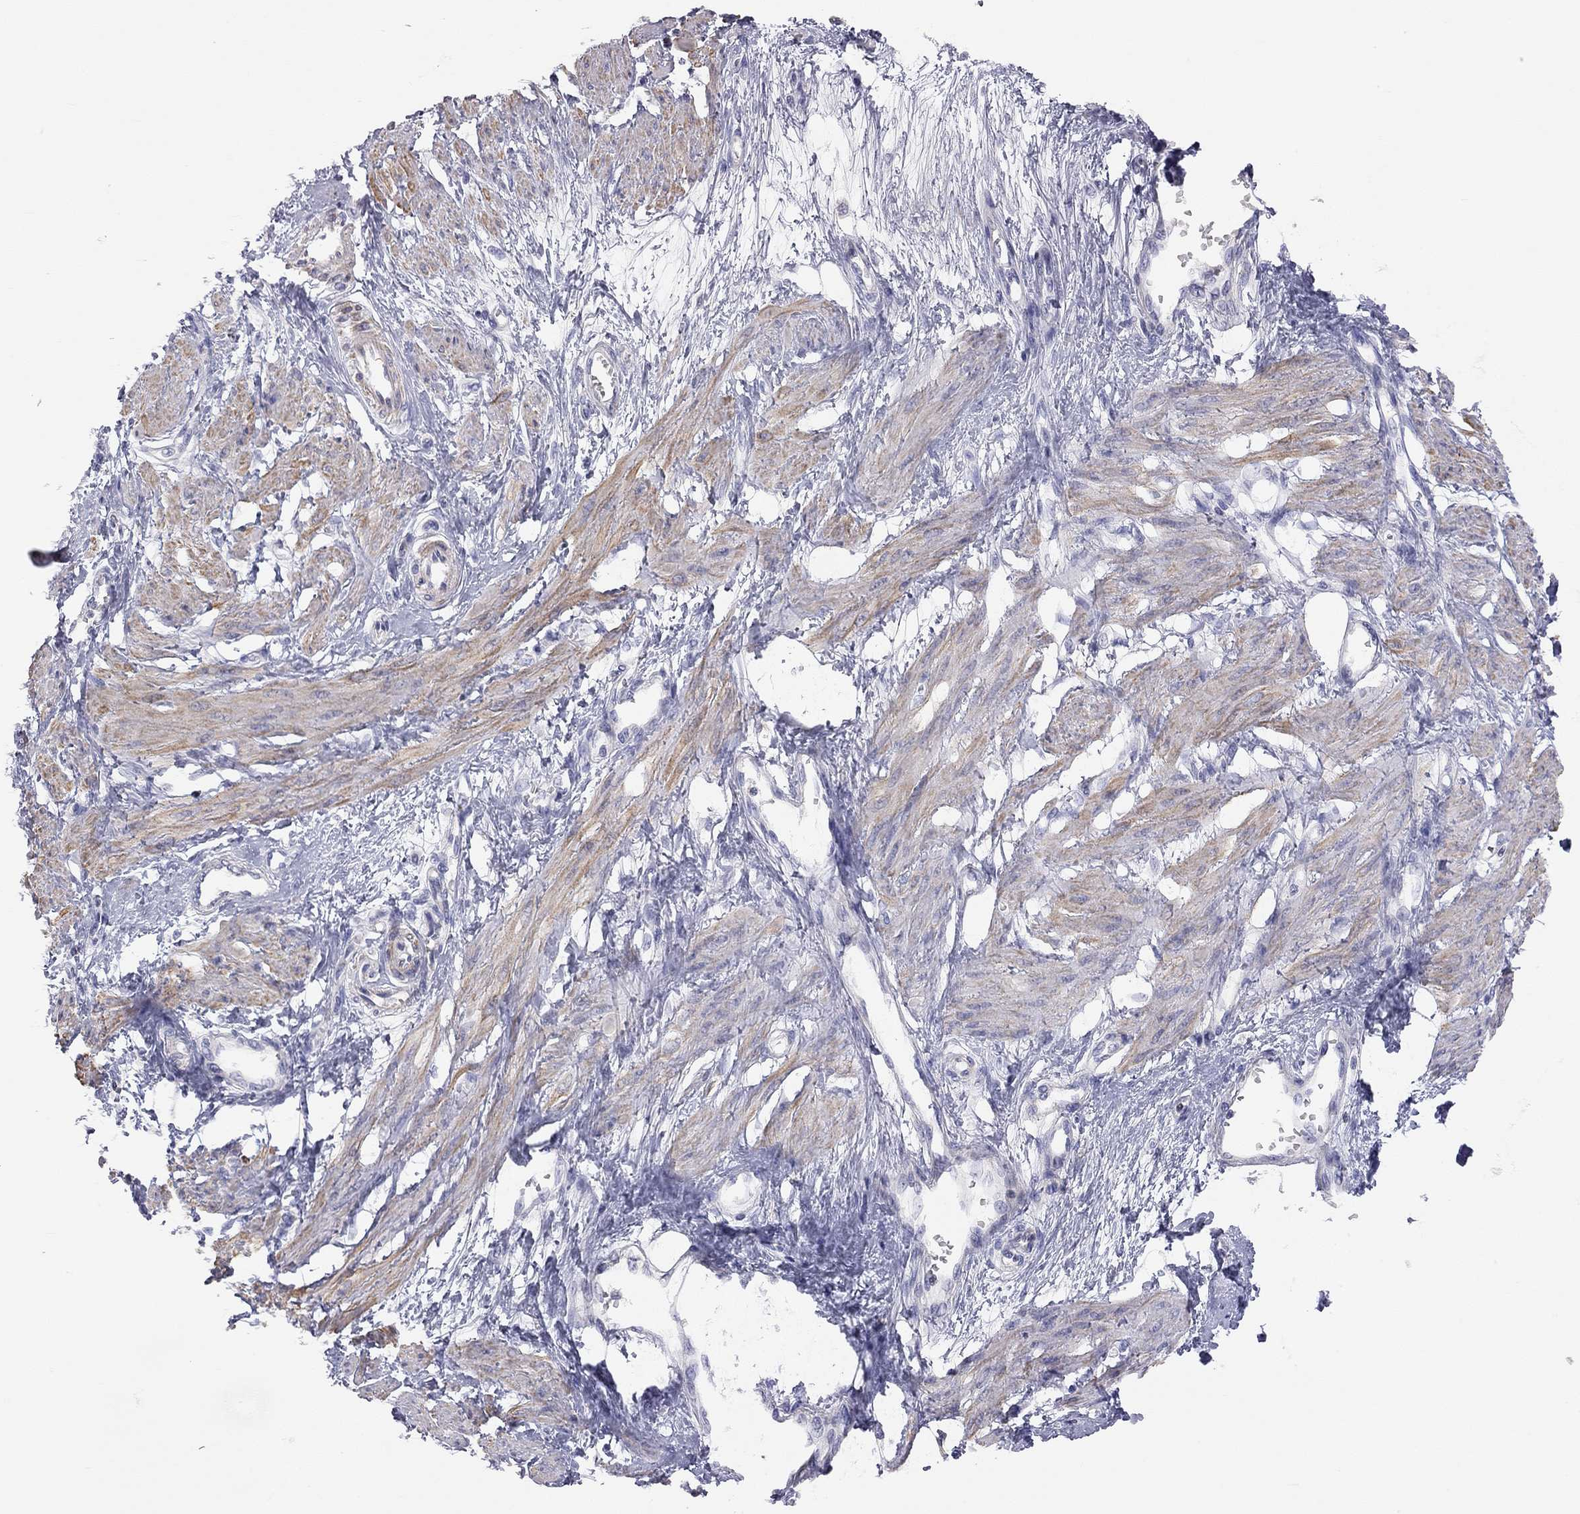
{"staining": {"intensity": "weak", "quantity": "25%-75%", "location": "cytoplasmic/membranous"}, "tissue": "smooth muscle", "cell_type": "Smooth muscle cells", "image_type": "normal", "snomed": [{"axis": "morphology", "description": "Normal tissue, NOS"}, {"axis": "topography", "description": "Smooth muscle"}, {"axis": "topography", "description": "Uterus"}], "caption": "Smooth muscle stained for a protein (brown) reveals weak cytoplasmic/membranous positive staining in about 25%-75% of smooth muscle cells.", "gene": "ADCYAP1", "patient": {"sex": "female", "age": 39}}